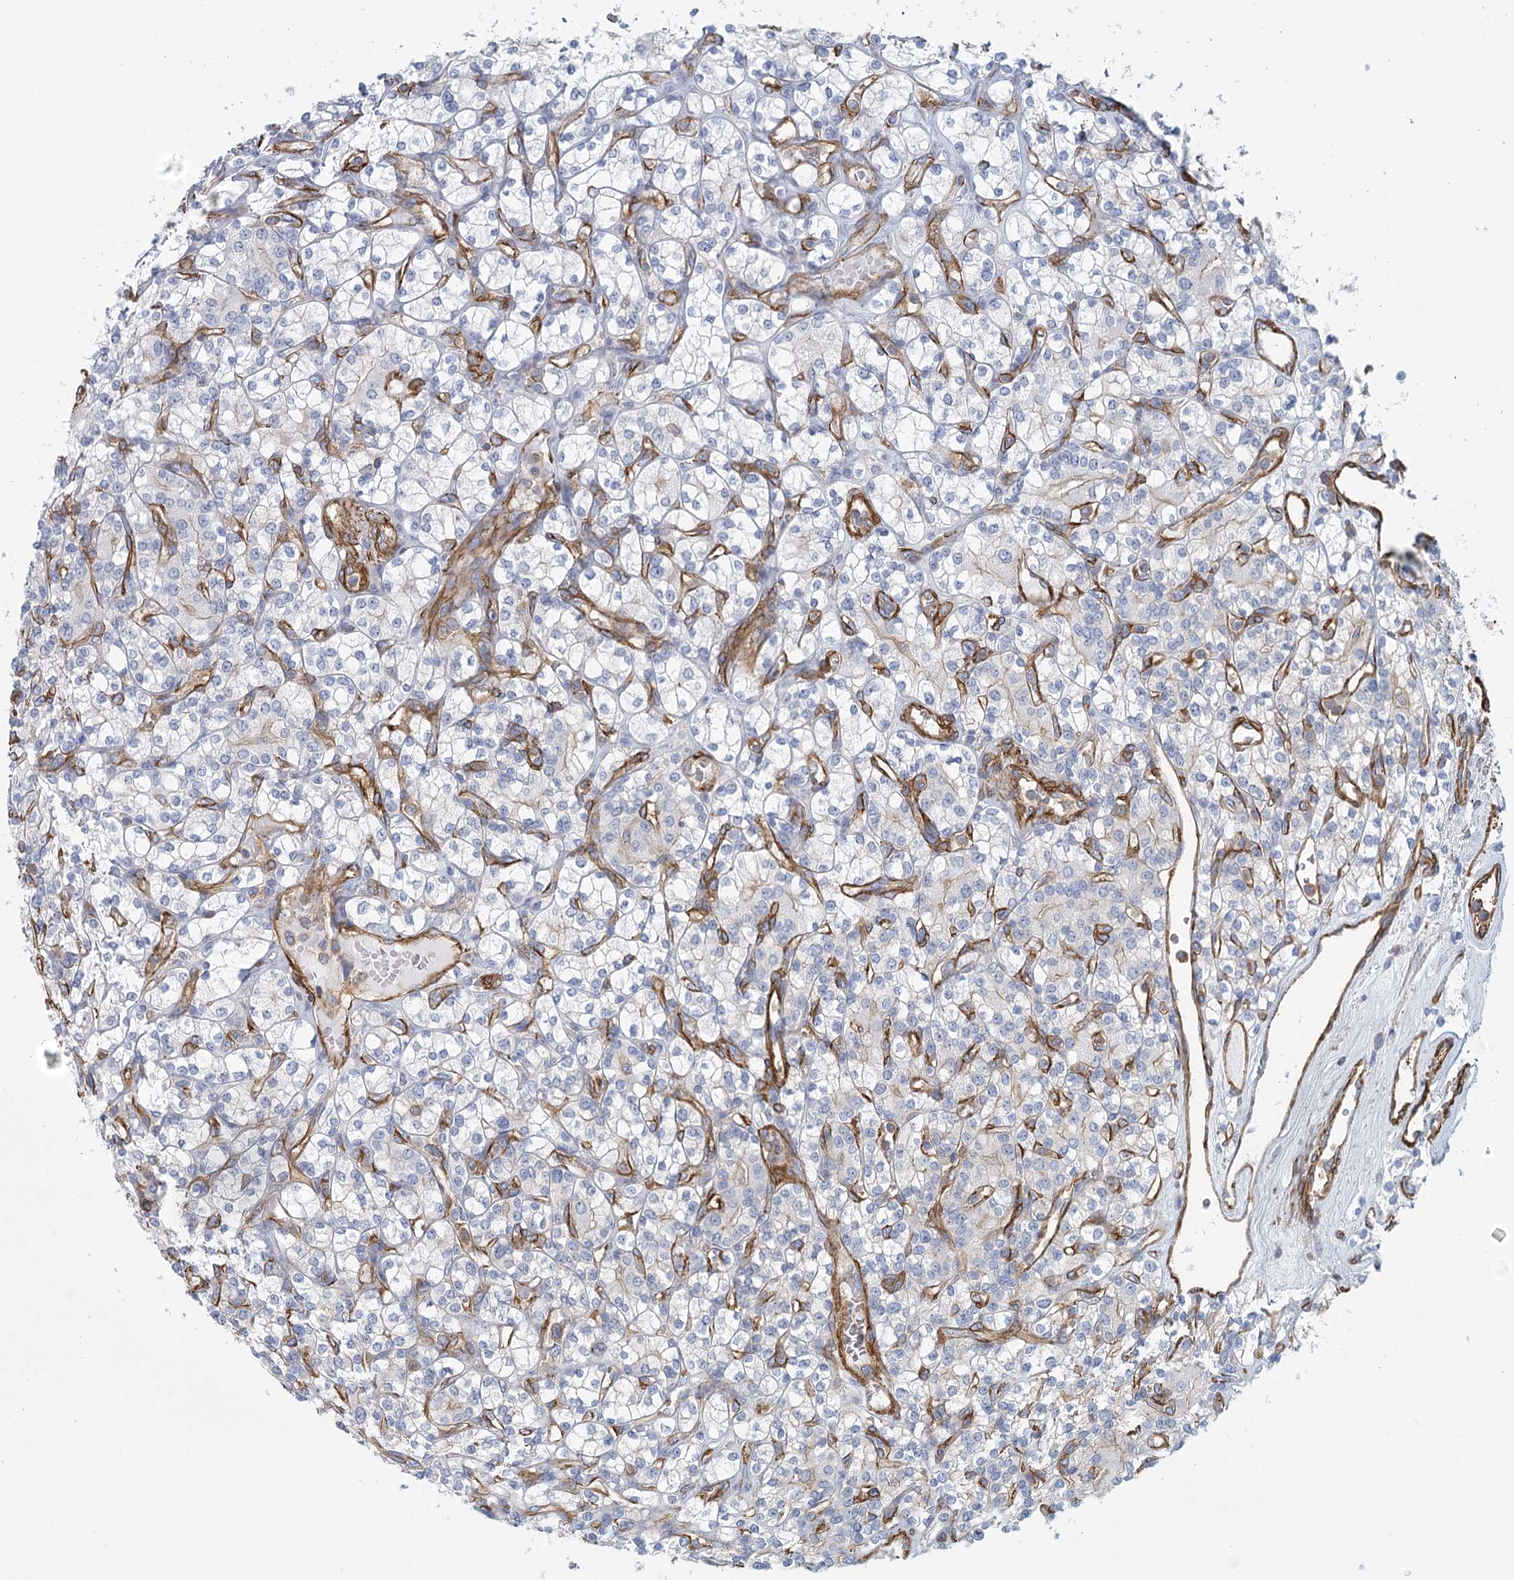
{"staining": {"intensity": "negative", "quantity": "none", "location": "none"}, "tissue": "renal cancer", "cell_type": "Tumor cells", "image_type": "cancer", "snomed": [{"axis": "morphology", "description": "Adenocarcinoma, NOS"}, {"axis": "topography", "description": "Kidney"}], "caption": "Immunohistochemical staining of human renal cancer reveals no significant staining in tumor cells.", "gene": "IFT46", "patient": {"sex": "male", "age": 77}}